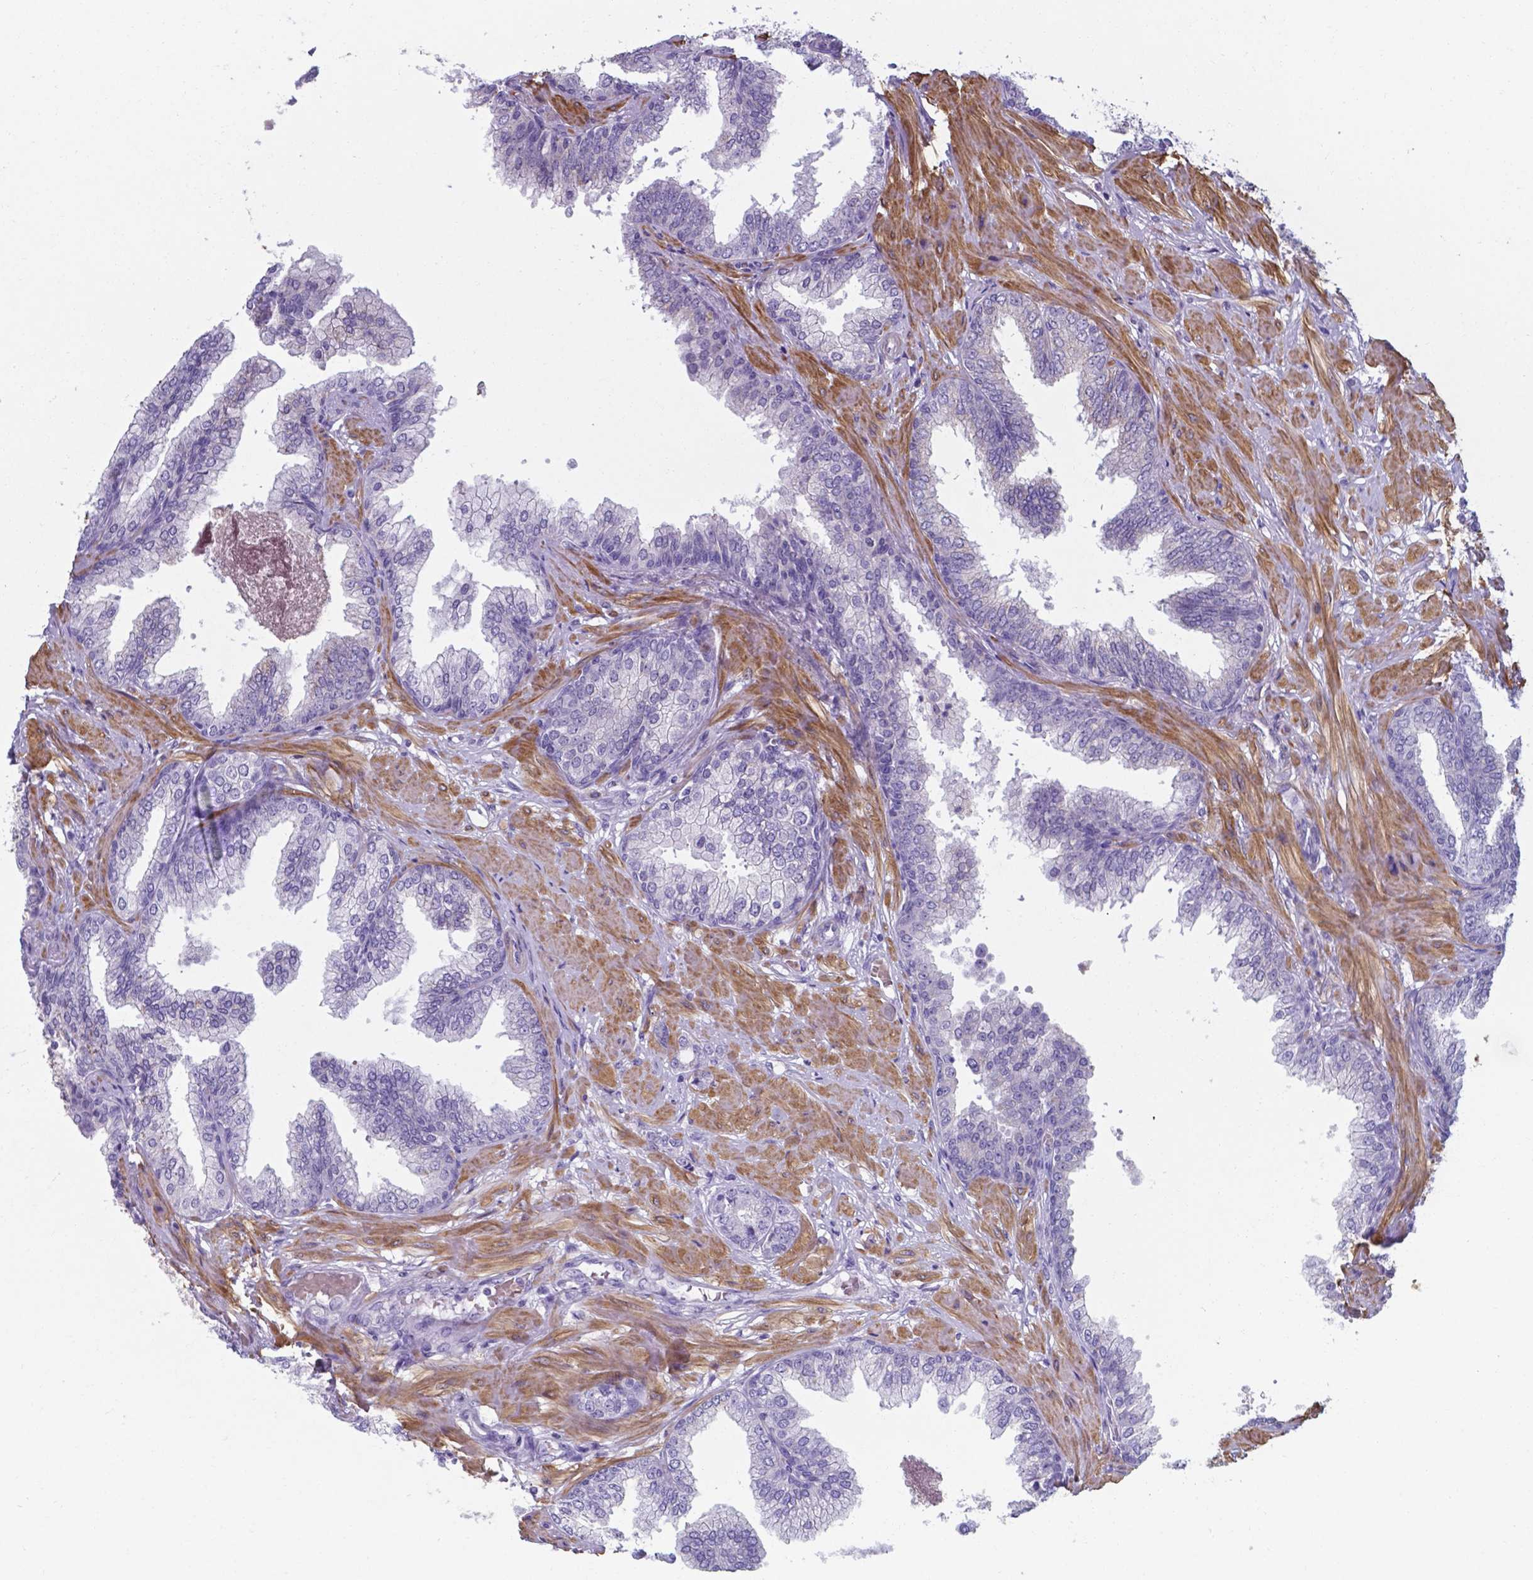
{"staining": {"intensity": "negative", "quantity": "none", "location": "none"}, "tissue": "prostate cancer", "cell_type": "Tumor cells", "image_type": "cancer", "snomed": [{"axis": "morphology", "description": "Adenocarcinoma, Low grade"}, {"axis": "topography", "description": "Prostate"}], "caption": "DAB (3,3'-diaminobenzidine) immunohistochemical staining of human prostate low-grade adenocarcinoma shows no significant positivity in tumor cells. (Stains: DAB IHC with hematoxylin counter stain, Microscopy: brightfield microscopy at high magnification).", "gene": "AP5B1", "patient": {"sex": "male", "age": 55}}